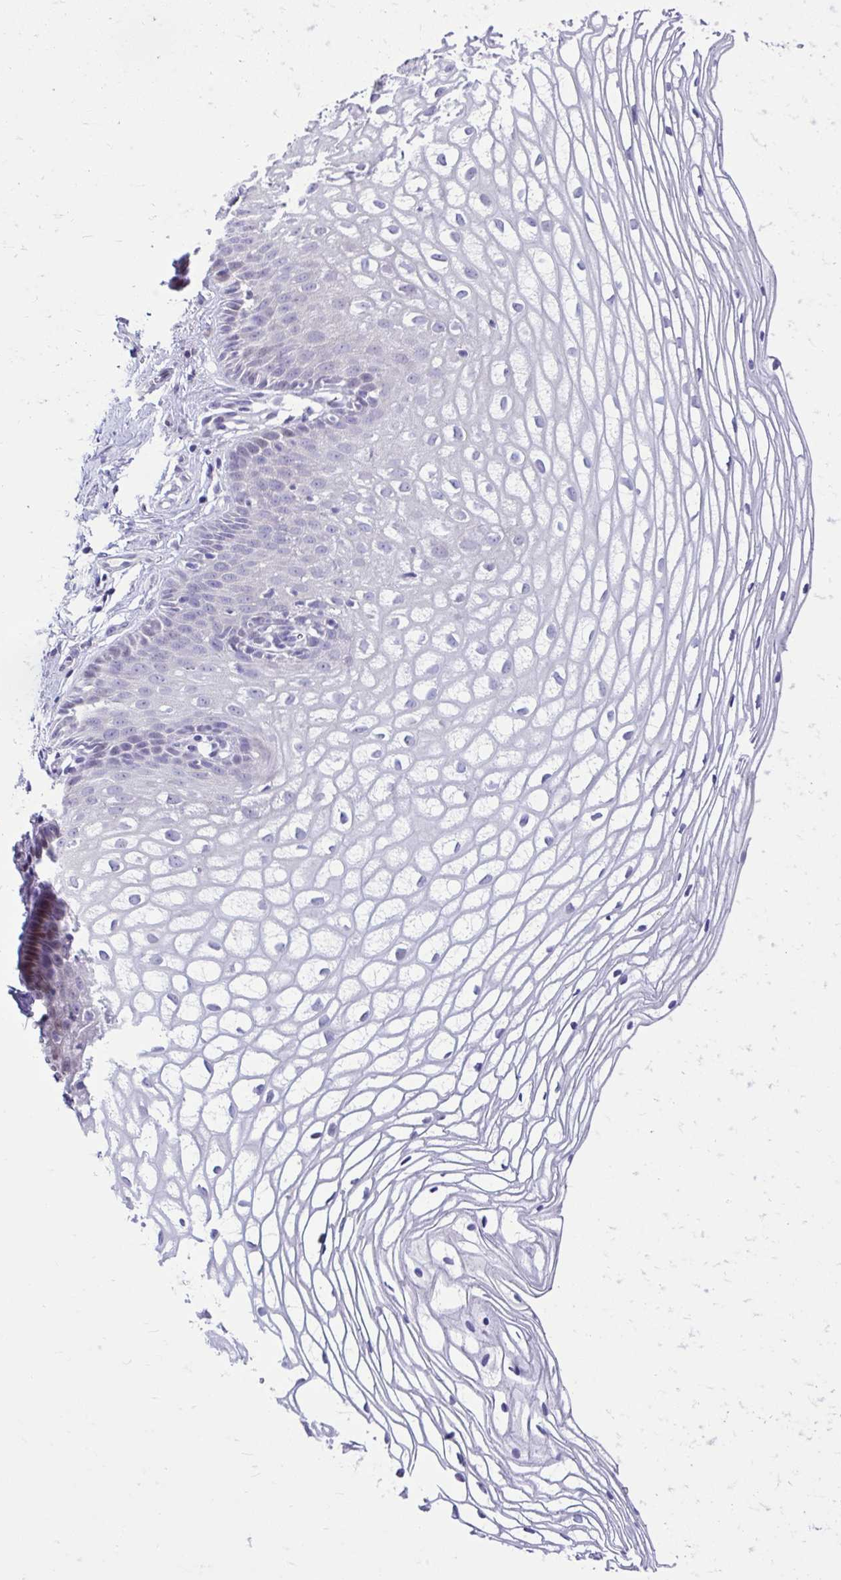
{"staining": {"intensity": "negative", "quantity": "none", "location": "none"}, "tissue": "cervix", "cell_type": "Glandular cells", "image_type": "normal", "snomed": [{"axis": "morphology", "description": "Normal tissue, NOS"}, {"axis": "topography", "description": "Cervix"}], "caption": "IHC histopathology image of benign human cervix stained for a protein (brown), which exhibits no staining in glandular cells.", "gene": "NHLH2", "patient": {"sex": "female", "age": 36}}